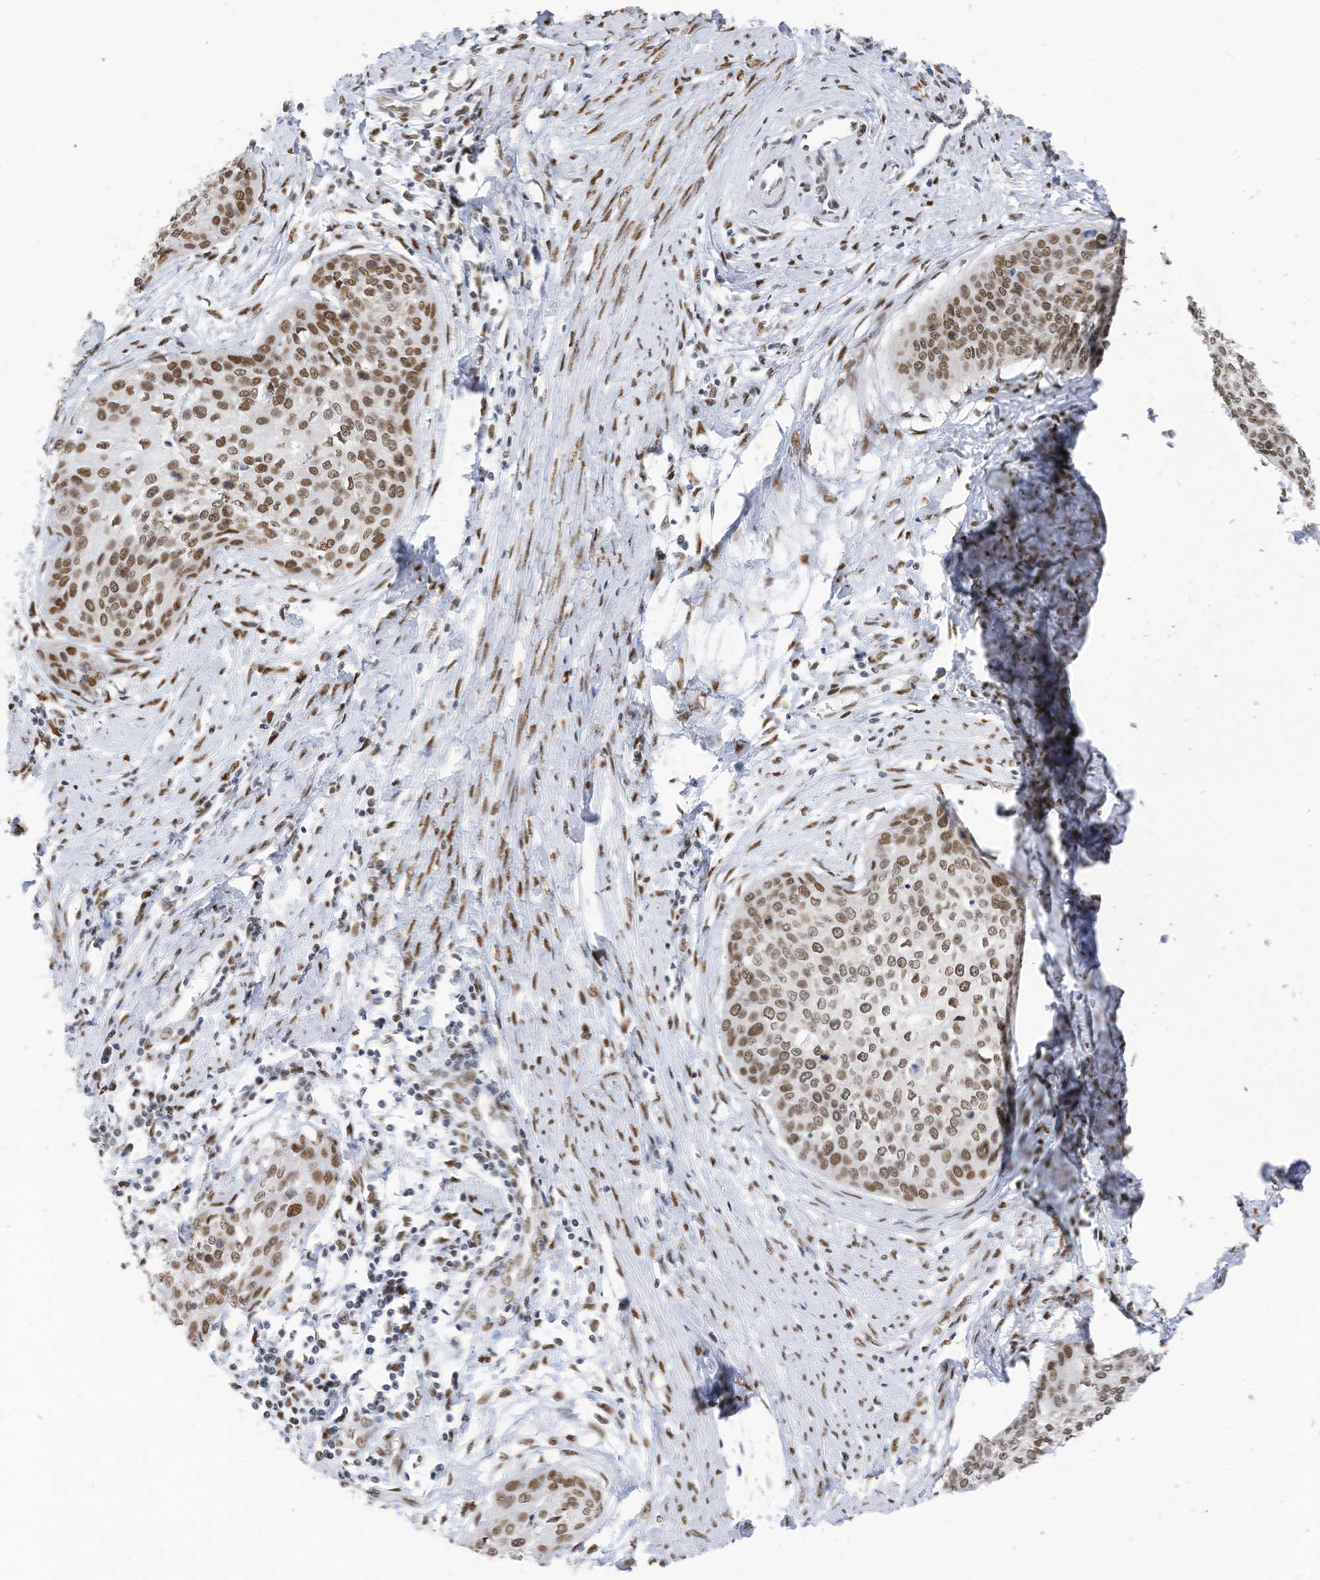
{"staining": {"intensity": "moderate", "quantity": ">75%", "location": "nuclear"}, "tissue": "cervical cancer", "cell_type": "Tumor cells", "image_type": "cancer", "snomed": [{"axis": "morphology", "description": "Squamous cell carcinoma, NOS"}, {"axis": "topography", "description": "Cervix"}], "caption": "The immunohistochemical stain highlights moderate nuclear expression in tumor cells of squamous cell carcinoma (cervical) tissue.", "gene": "KHSRP", "patient": {"sex": "female", "age": 37}}